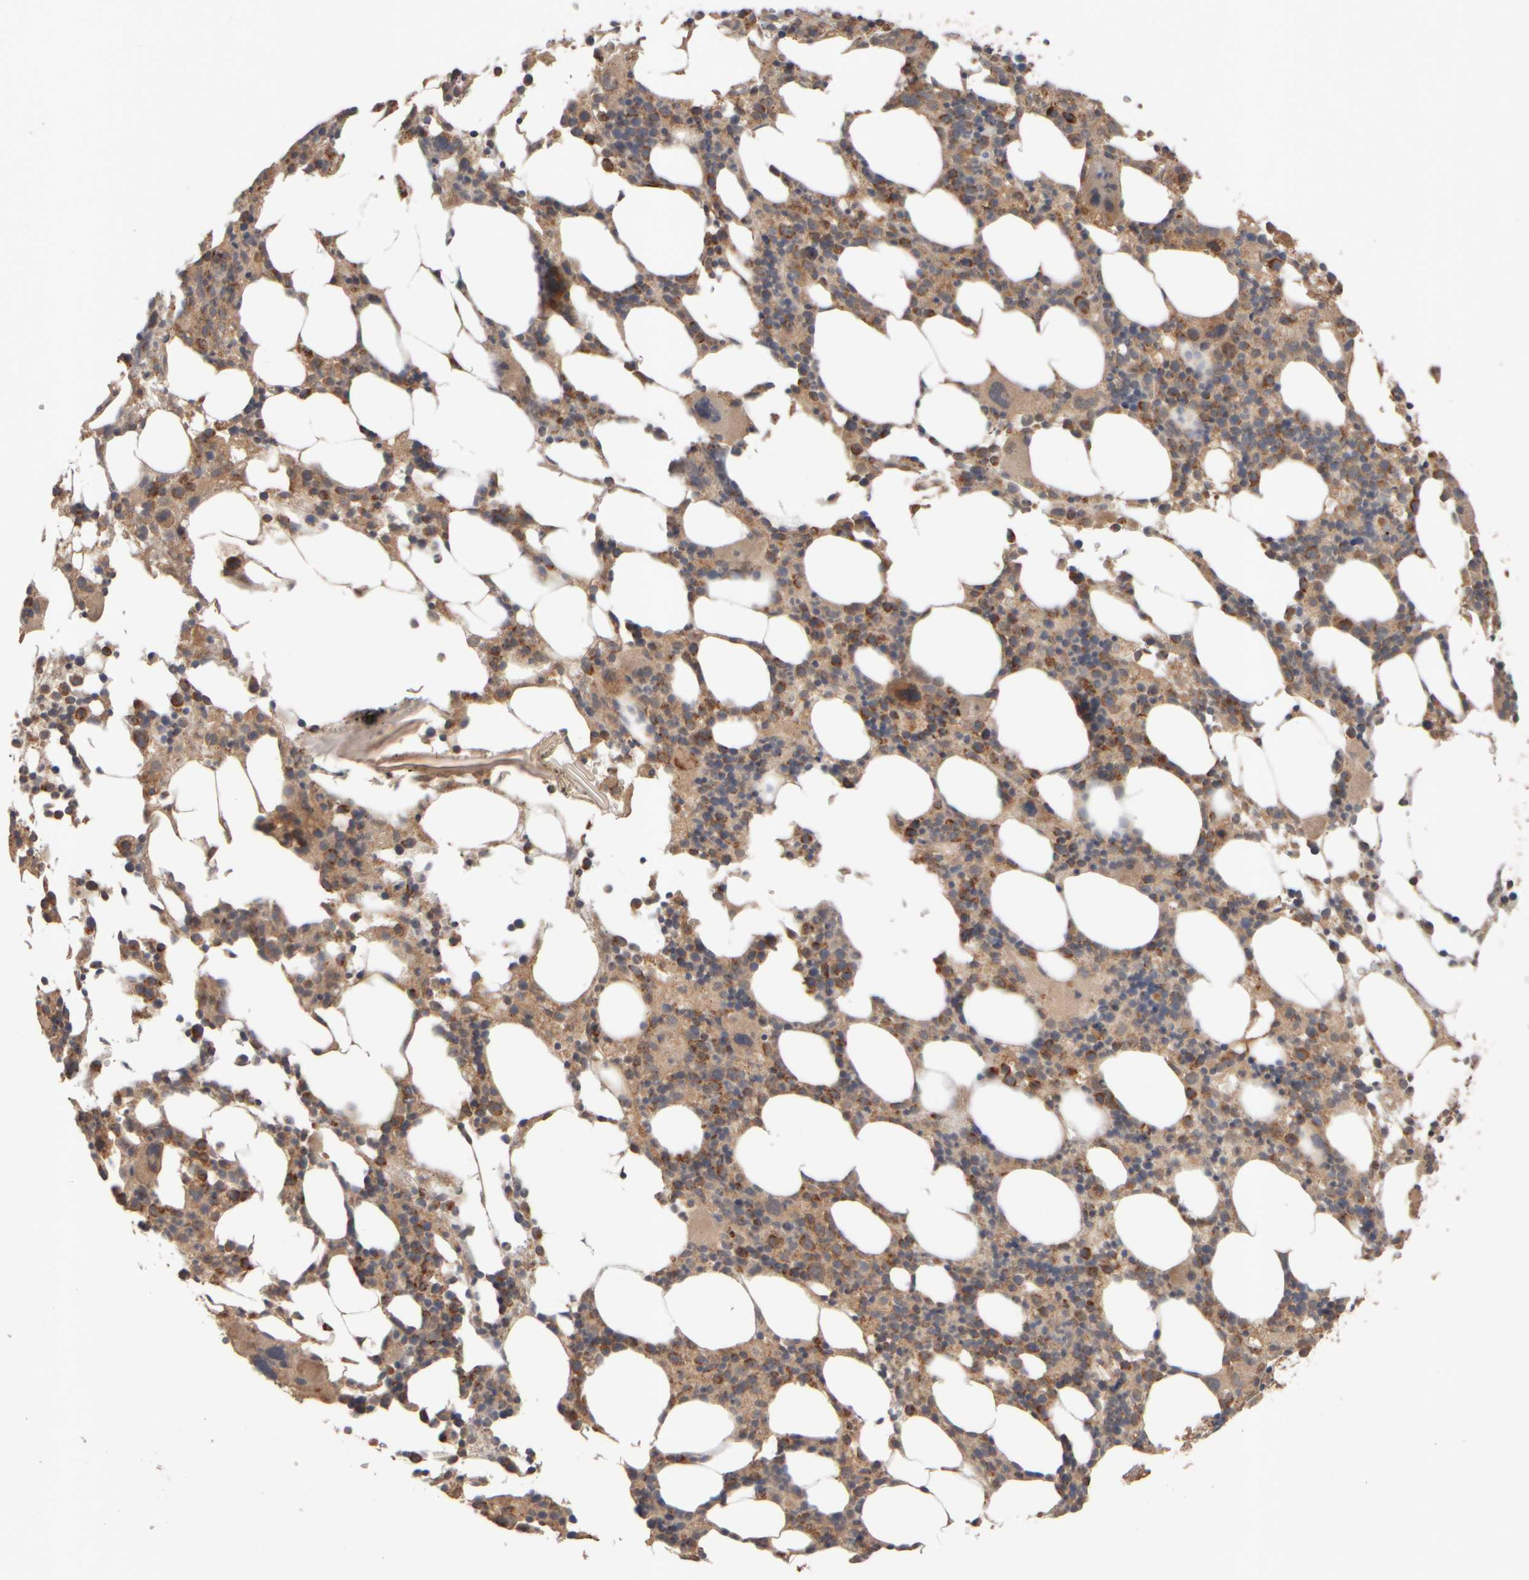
{"staining": {"intensity": "strong", "quantity": "<25%", "location": "cytoplasmic/membranous"}, "tissue": "bone marrow", "cell_type": "Hematopoietic cells", "image_type": "normal", "snomed": [{"axis": "morphology", "description": "Normal tissue, NOS"}, {"axis": "morphology", "description": "Inflammation, NOS"}, {"axis": "topography", "description": "Bone marrow"}], "caption": "The micrograph displays immunohistochemical staining of benign bone marrow. There is strong cytoplasmic/membranous staining is seen in approximately <25% of hematopoietic cells.", "gene": "EIF2B3", "patient": {"sex": "male", "age": 55}}